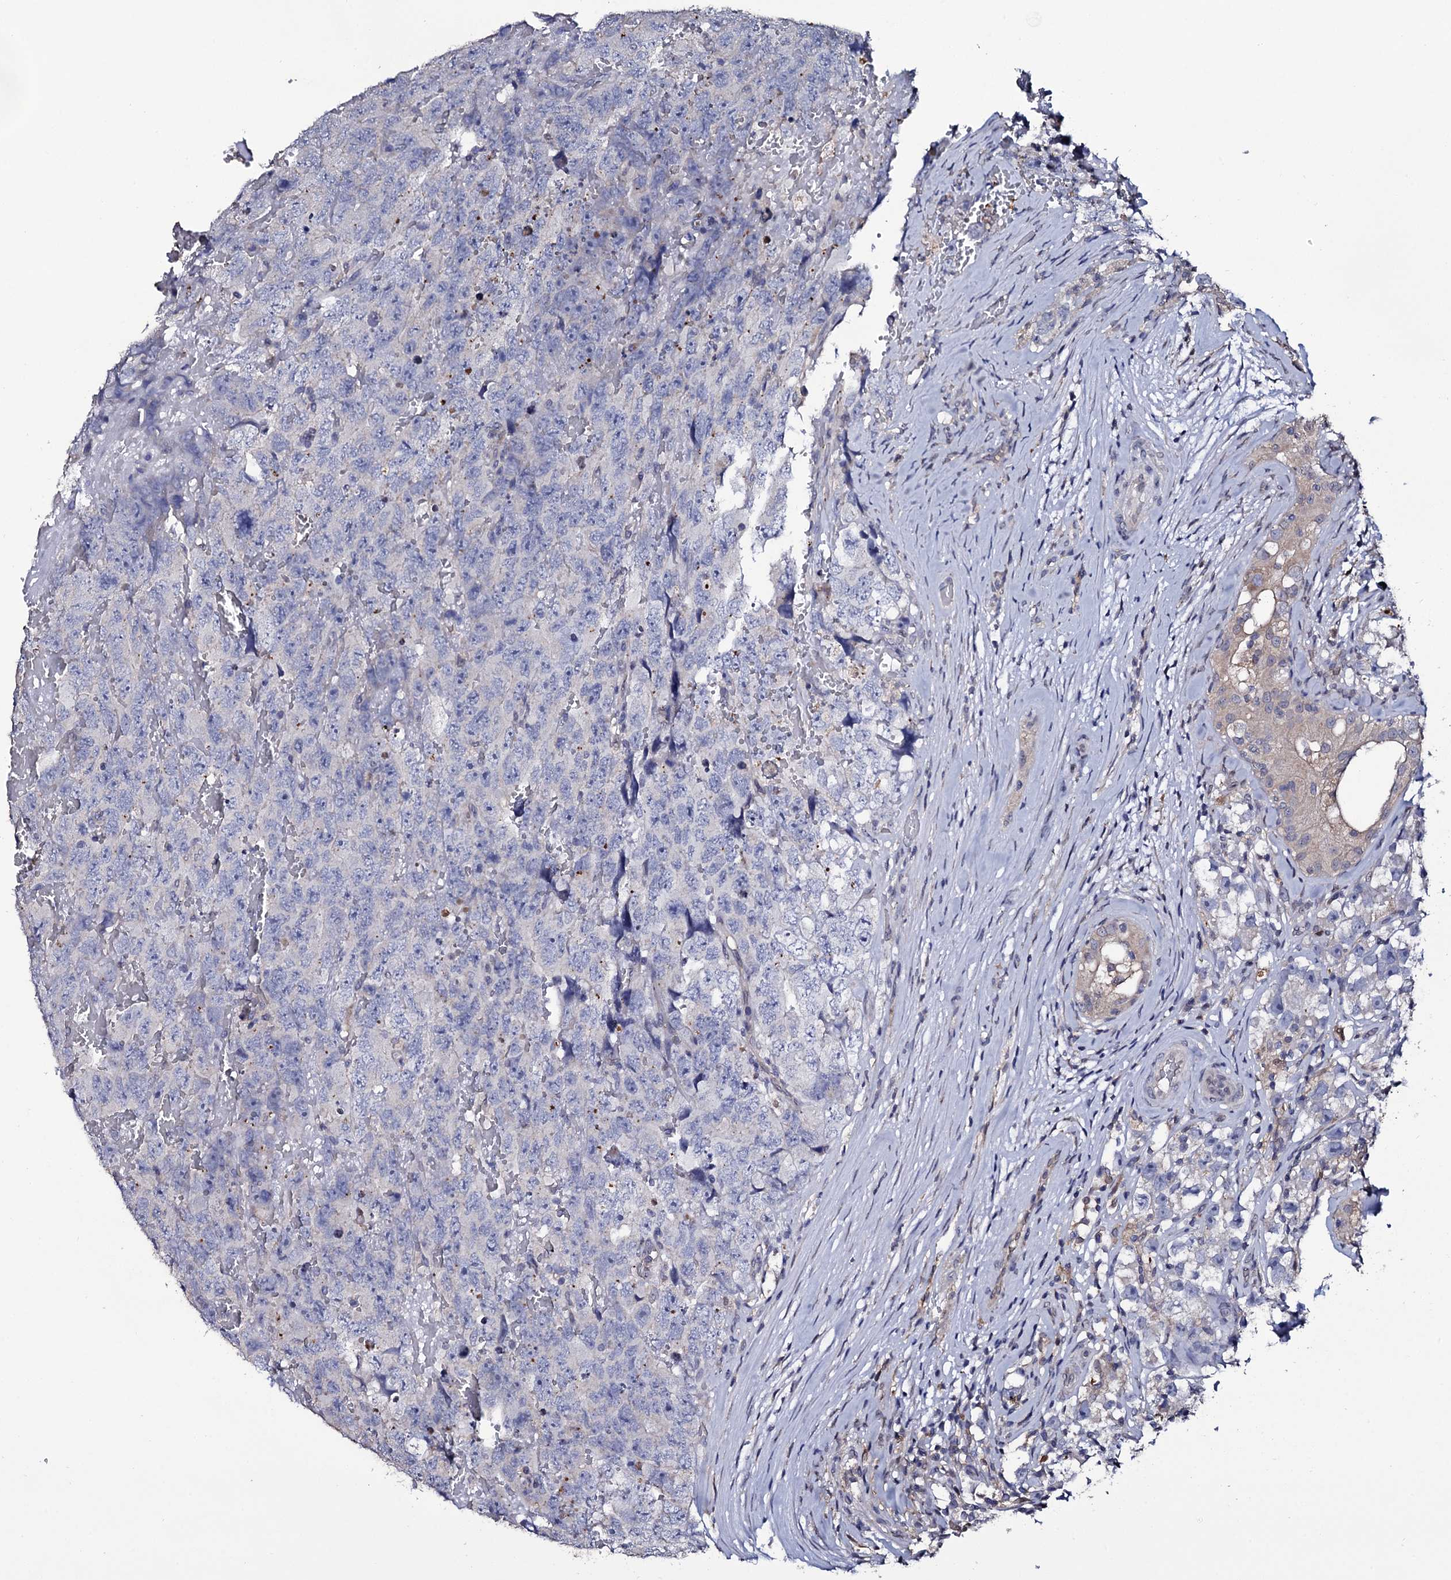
{"staining": {"intensity": "negative", "quantity": "none", "location": "none"}, "tissue": "testis cancer", "cell_type": "Tumor cells", "image_type": "cancer", "snomed": [{"axis": "morphology", "description": "Carcinoma, Embryonal, NOS"}, {"axis": "topography", "description": "Testis"}], "caption": "Immunohistochemical staining of human testis cancer reveals no significant staining in tumor cells.", "gene": "CRYL1", "patient": {"sex": "male", "age": 45}}